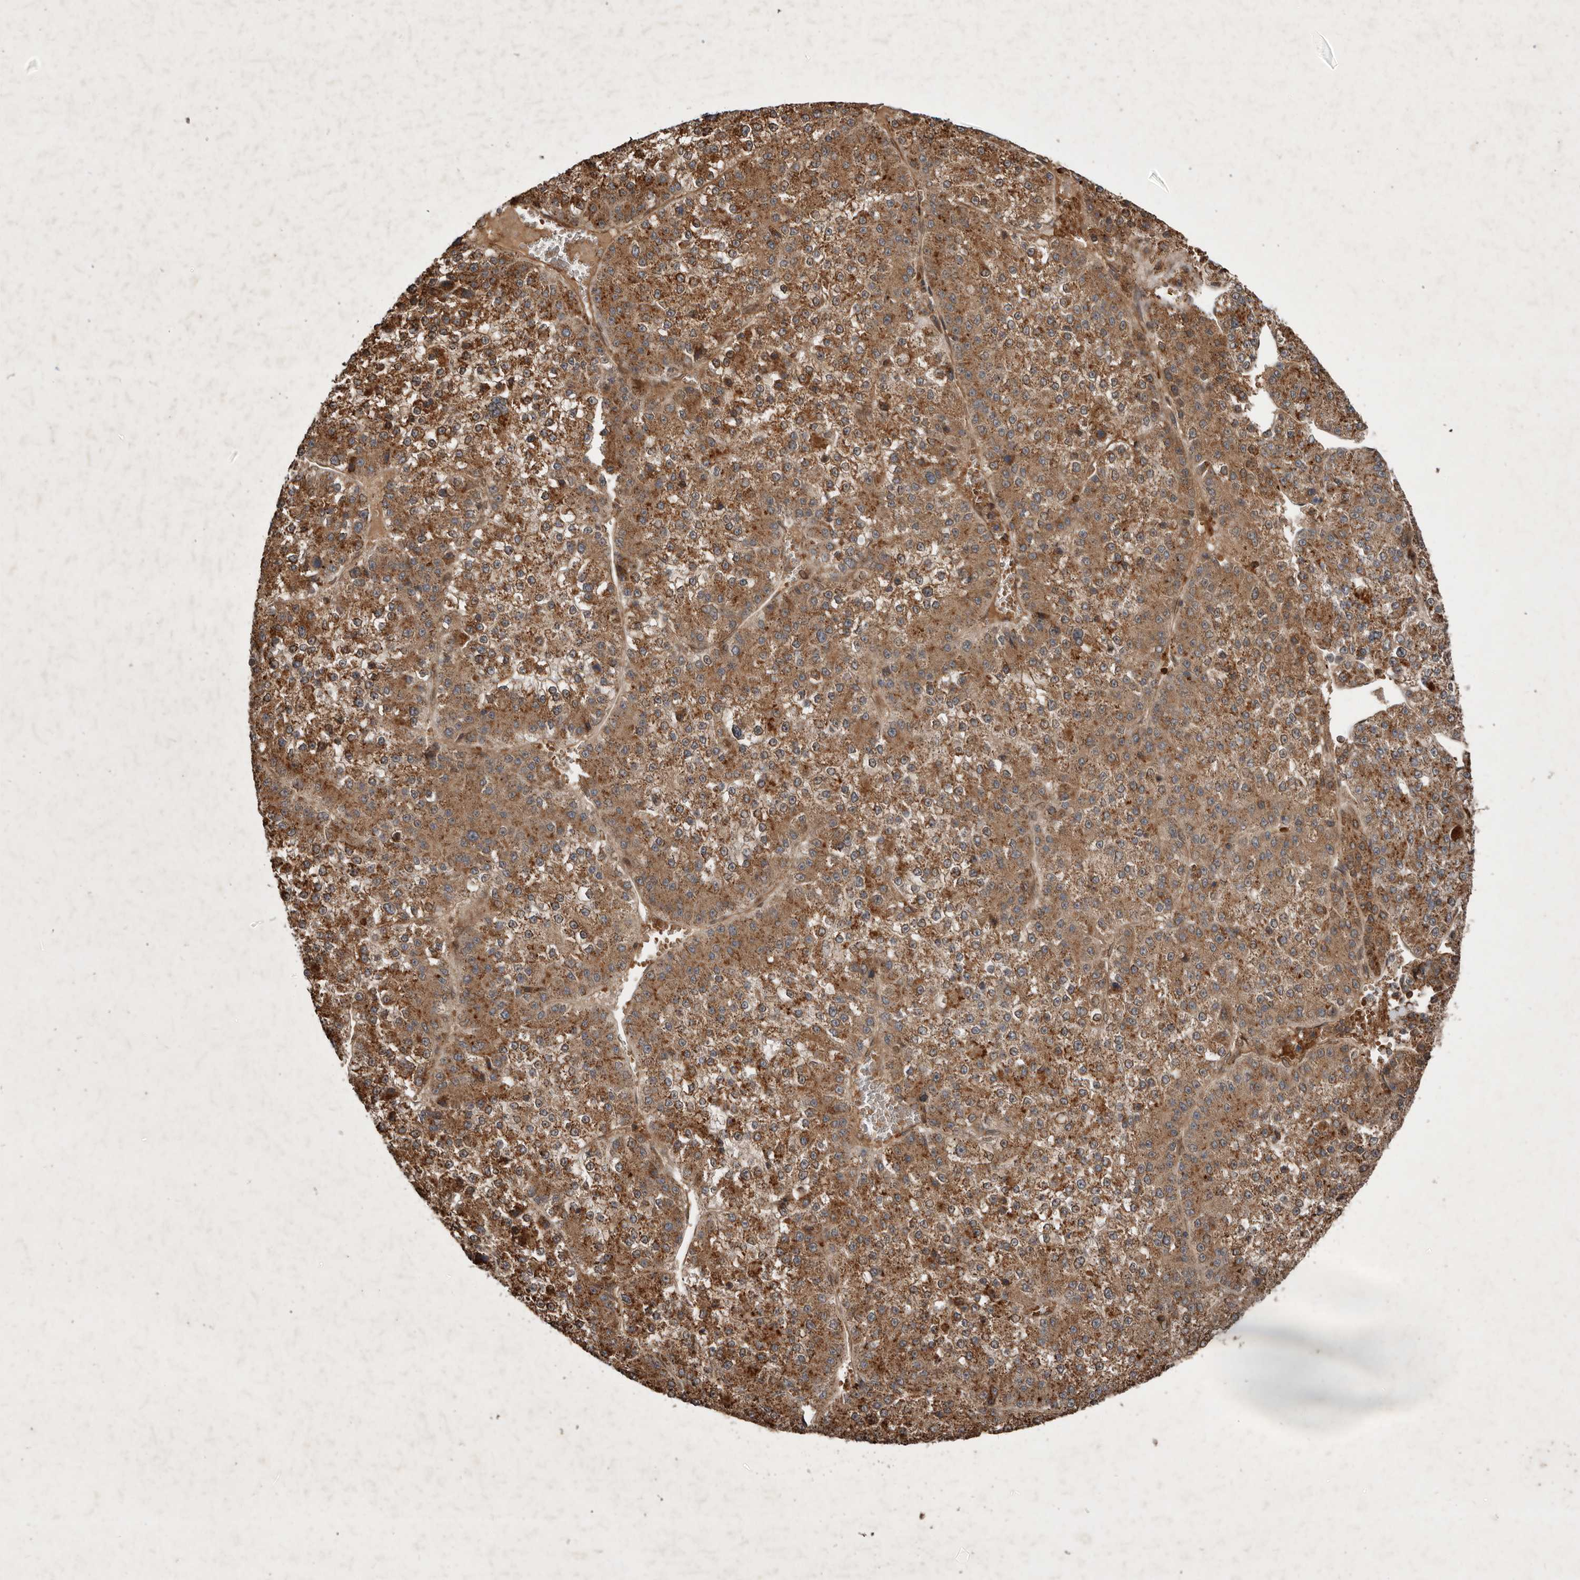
{"staining": {"intensity": "strong", "quantity": ">75%", "location": "cytoplasmic/membranous"}, "tissue": "liver cancer", "cell_type": "Tumor cells", "image_type": "cancer", "snomed": [{"axis": "morphology", "description": "Carcinoma, Hepatocellular, NOS"}, {"axis": "topography", "description": "Liver"}], "caption": "Liver cancer stained for a protein (brown) exhibits strong cytoplasmic/membranous positive positivity in approximately >75% of tumor cells.", "gene": "STK36", "patient": {"sex": "female", "age": 73}}